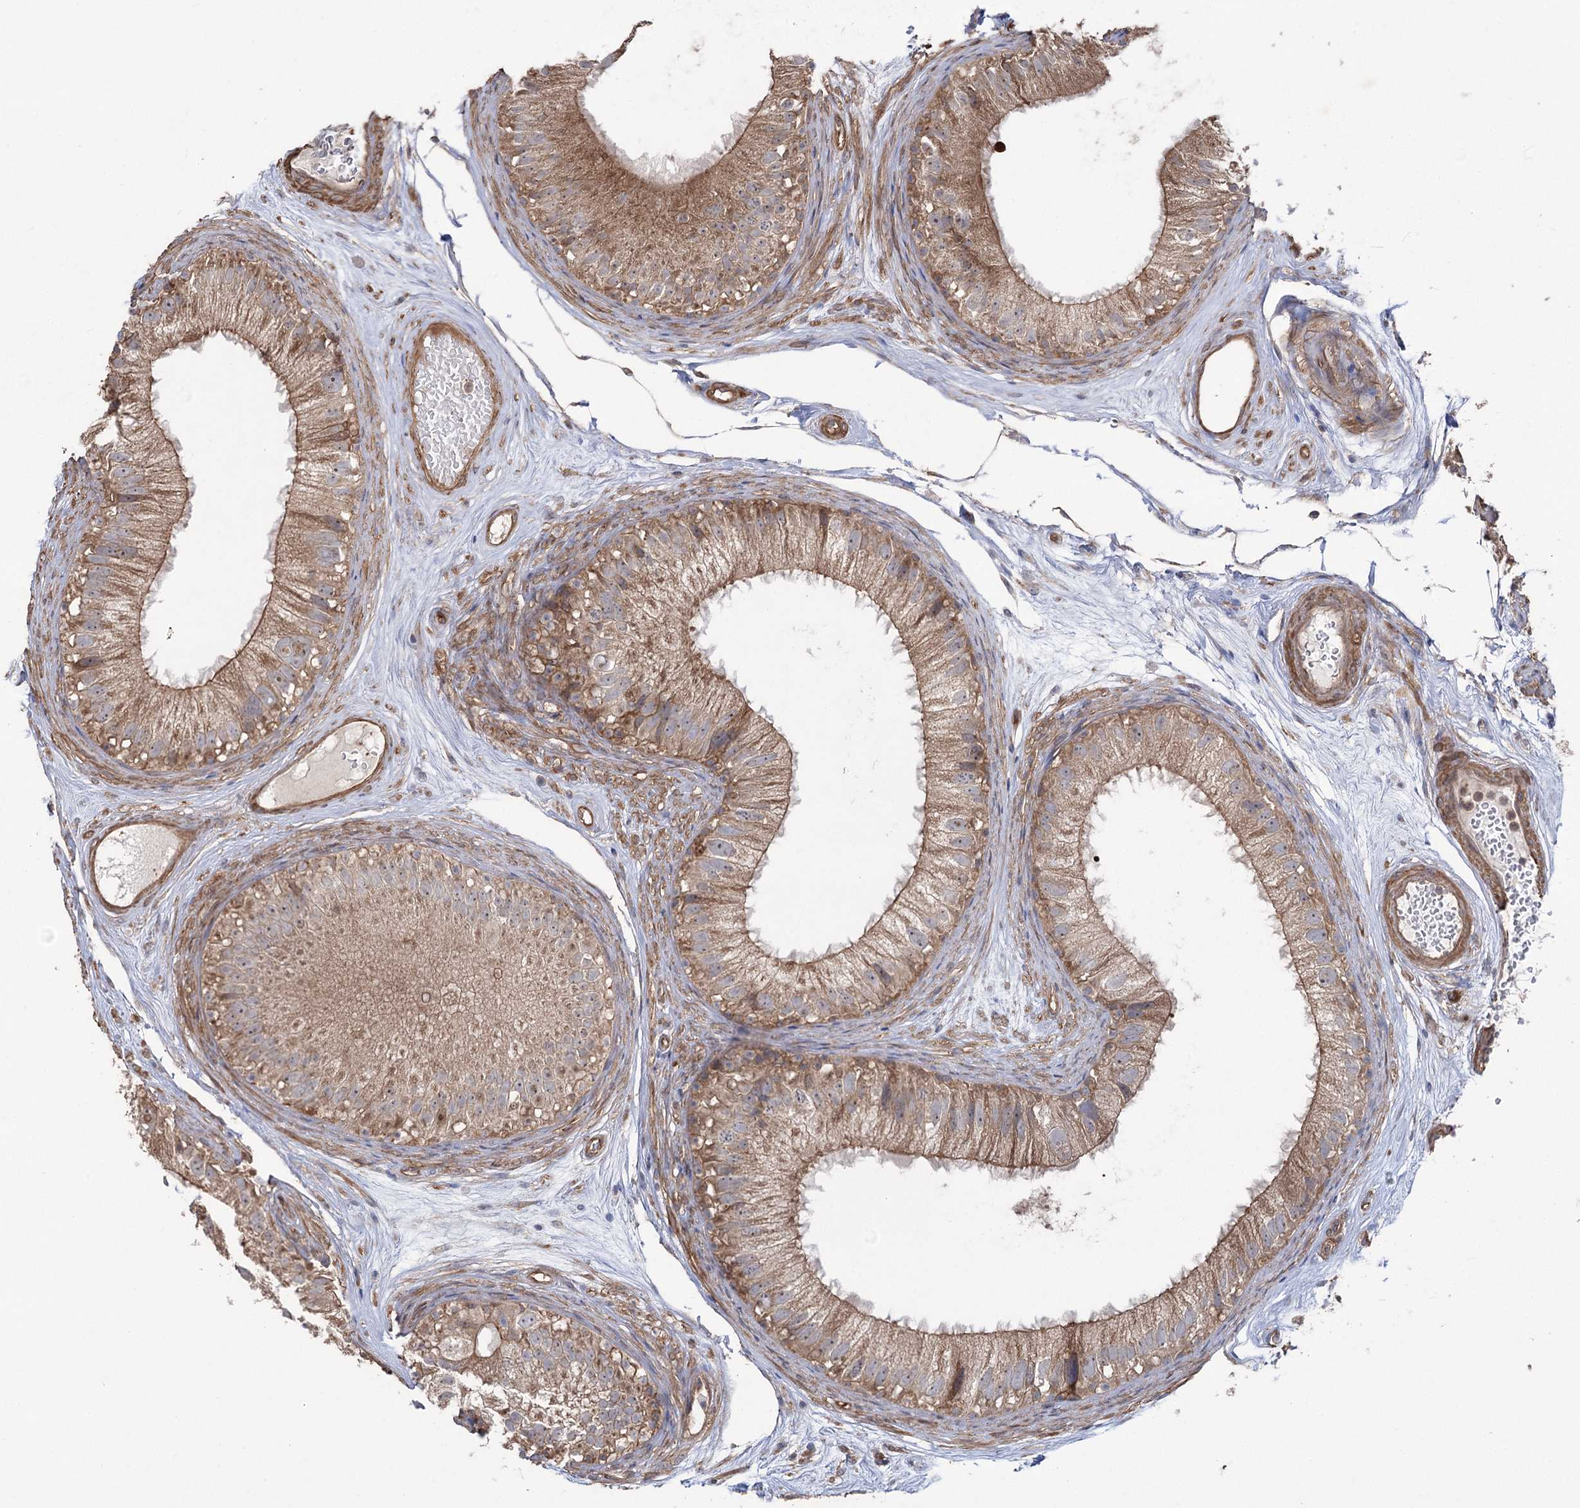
{"staining": {"intensity": "moderate", "quantity": "25%-75%", "location": "cytoplasmic/membranous"}, "tissue": "epididymis", "cell_type": "Glandular cells", "image_type": "normal", "snomed": [{"axis": "morphology", "description": "Normal tissue, NOS"}, {"axis": "topography", "description": "Epididymis"}], "caption": "IHC (DAB (3,3'-diaminobenzidine)) staining of unremarkable human epididymis demonstrates moderate cytoplasmic/membranous protein positivity in about 25%-75% of glandular cells. (IHC, brightfield microscopy, high magnification).", "gene": "LARS2", "patient": {"sex": "male", "age": 77}}